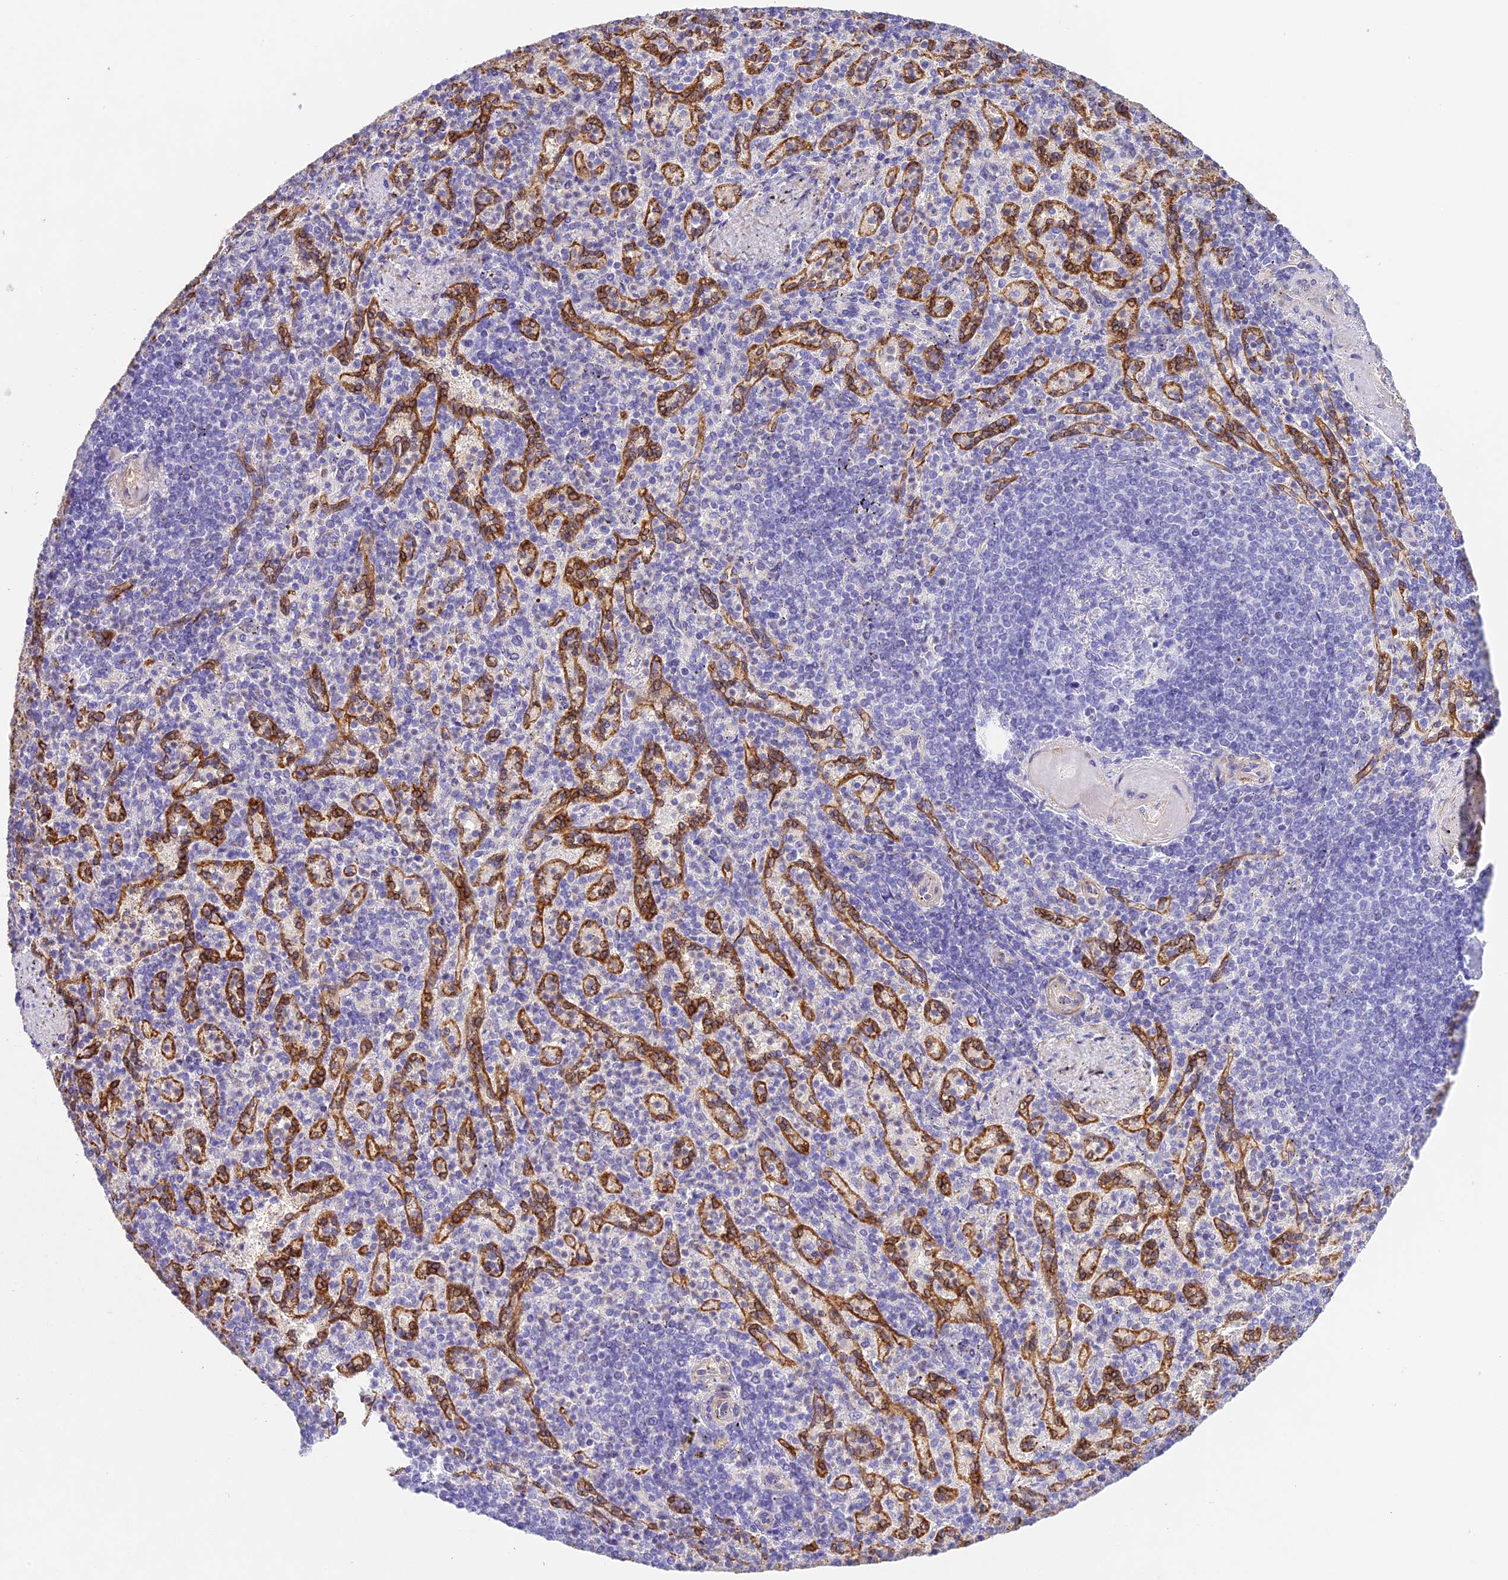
{"staining": {"intensity": "negative", "quantity": "none", "location": "none"}, "tissue": "spleen", "cell_type": "Cells in red pulp", "image_type": "normal", "snomed": [{"axis": "morphology", "description": "Normal tissue, NOS"}, {"axis": "topography", "description": "Spleen"}], "caption": "This photomicrograph is of benign spleen stained with immunohistochemistry to label a protein in brown with the nuclei are counter-stained blue. There is no expression in cells in red pulp.", "gene": "HOMER3", "patient": {"sex": "female", "age": 74}}